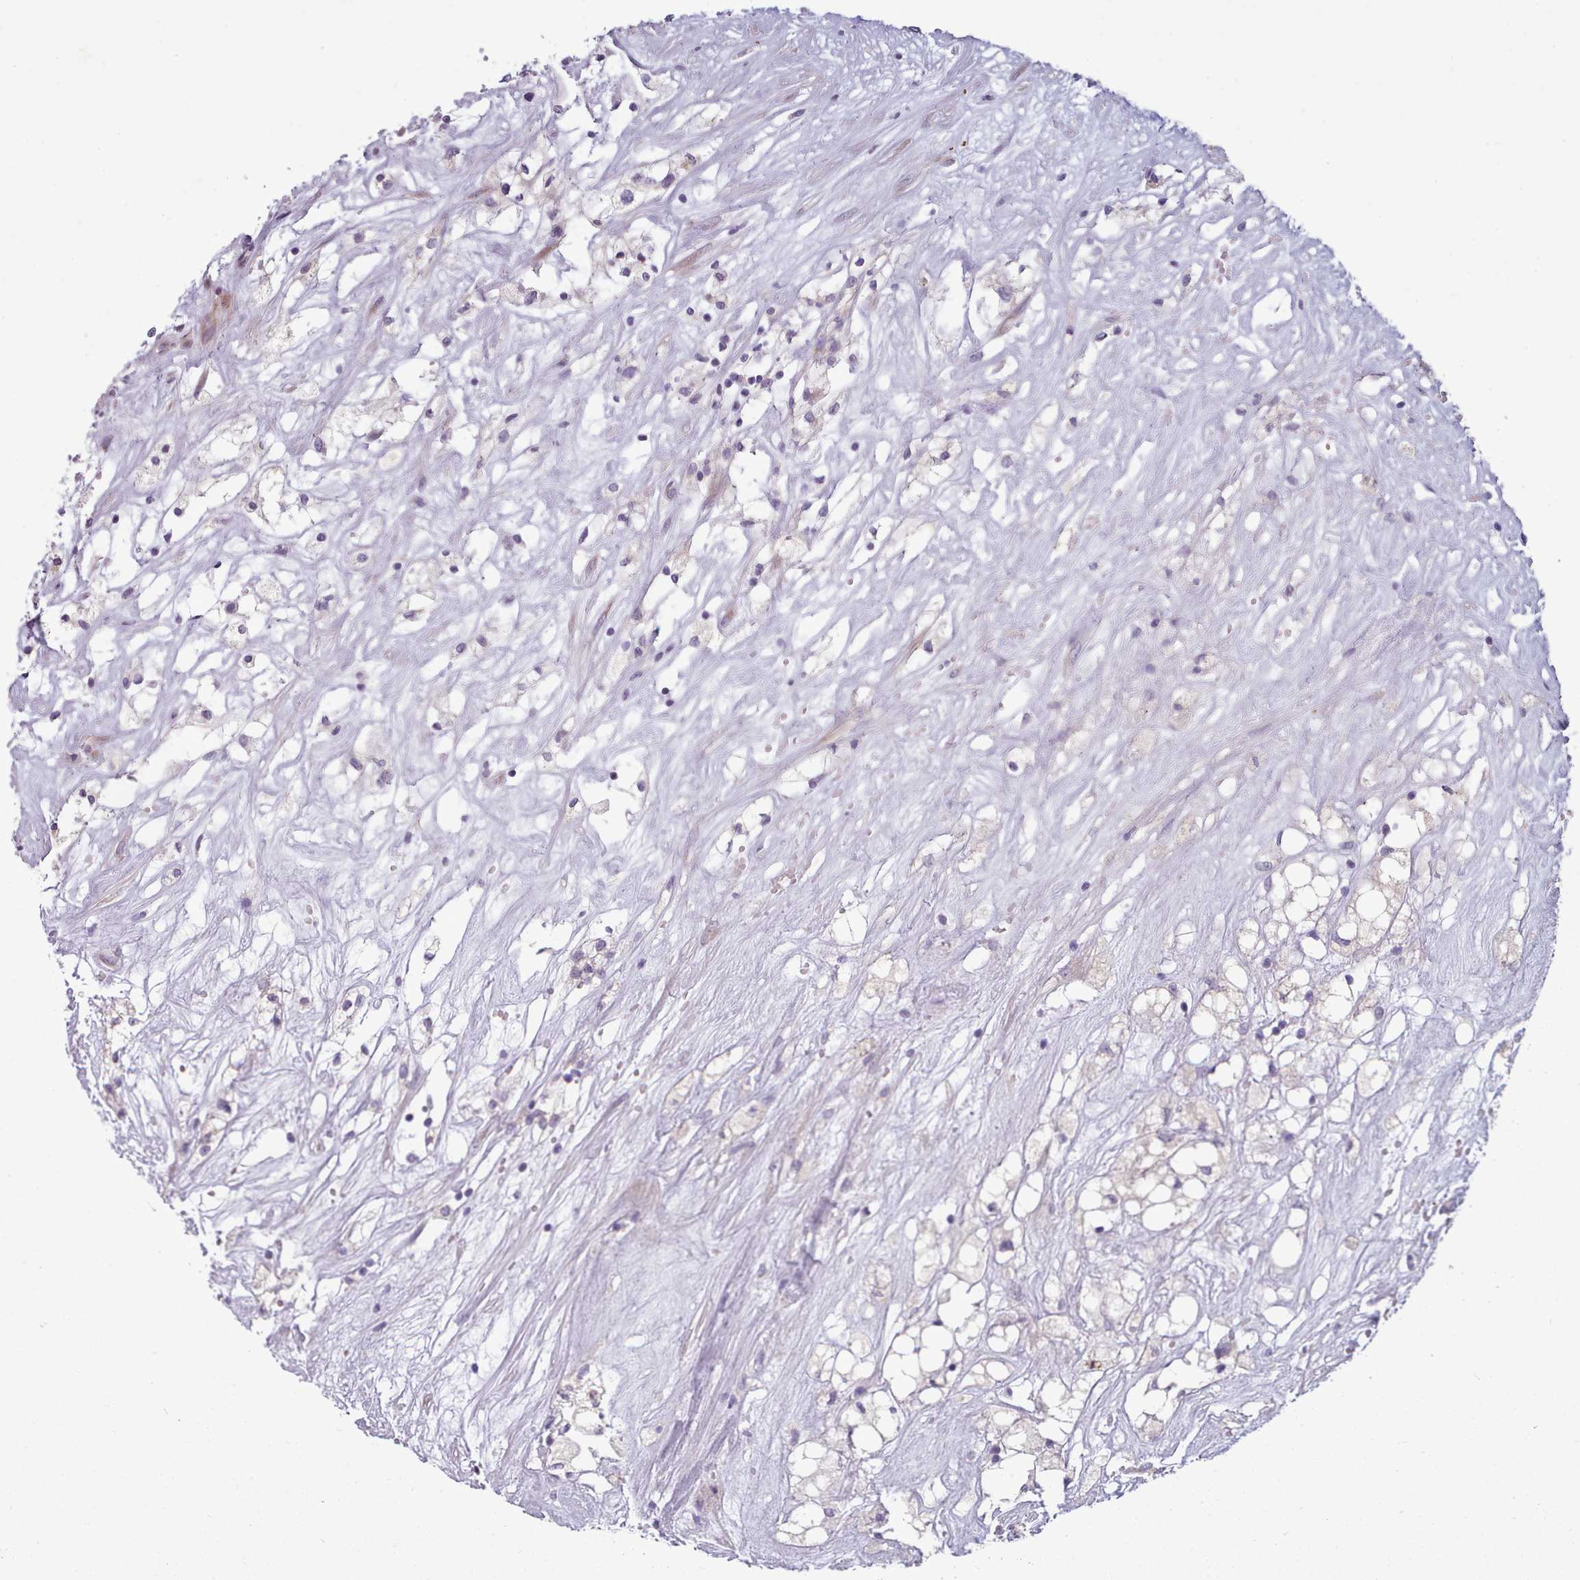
{"staining": {"intensity": "negative", "quantity": "none", "location": "none"}, "tissue": "renal cancer", "cell_type": "Tumor cells", "image_type": "cancer", "snomed": [{"axis": "morphology", "description": "Adenocarcinoma, NOS"}, {"axis": "topography", "description": "Kidney"}], "caption": "An image of renal cancer stained for a protein displays no brown staining in tumor cells.", "gene": "DPF1", "patient": {"sex": "male", "age": 59}}